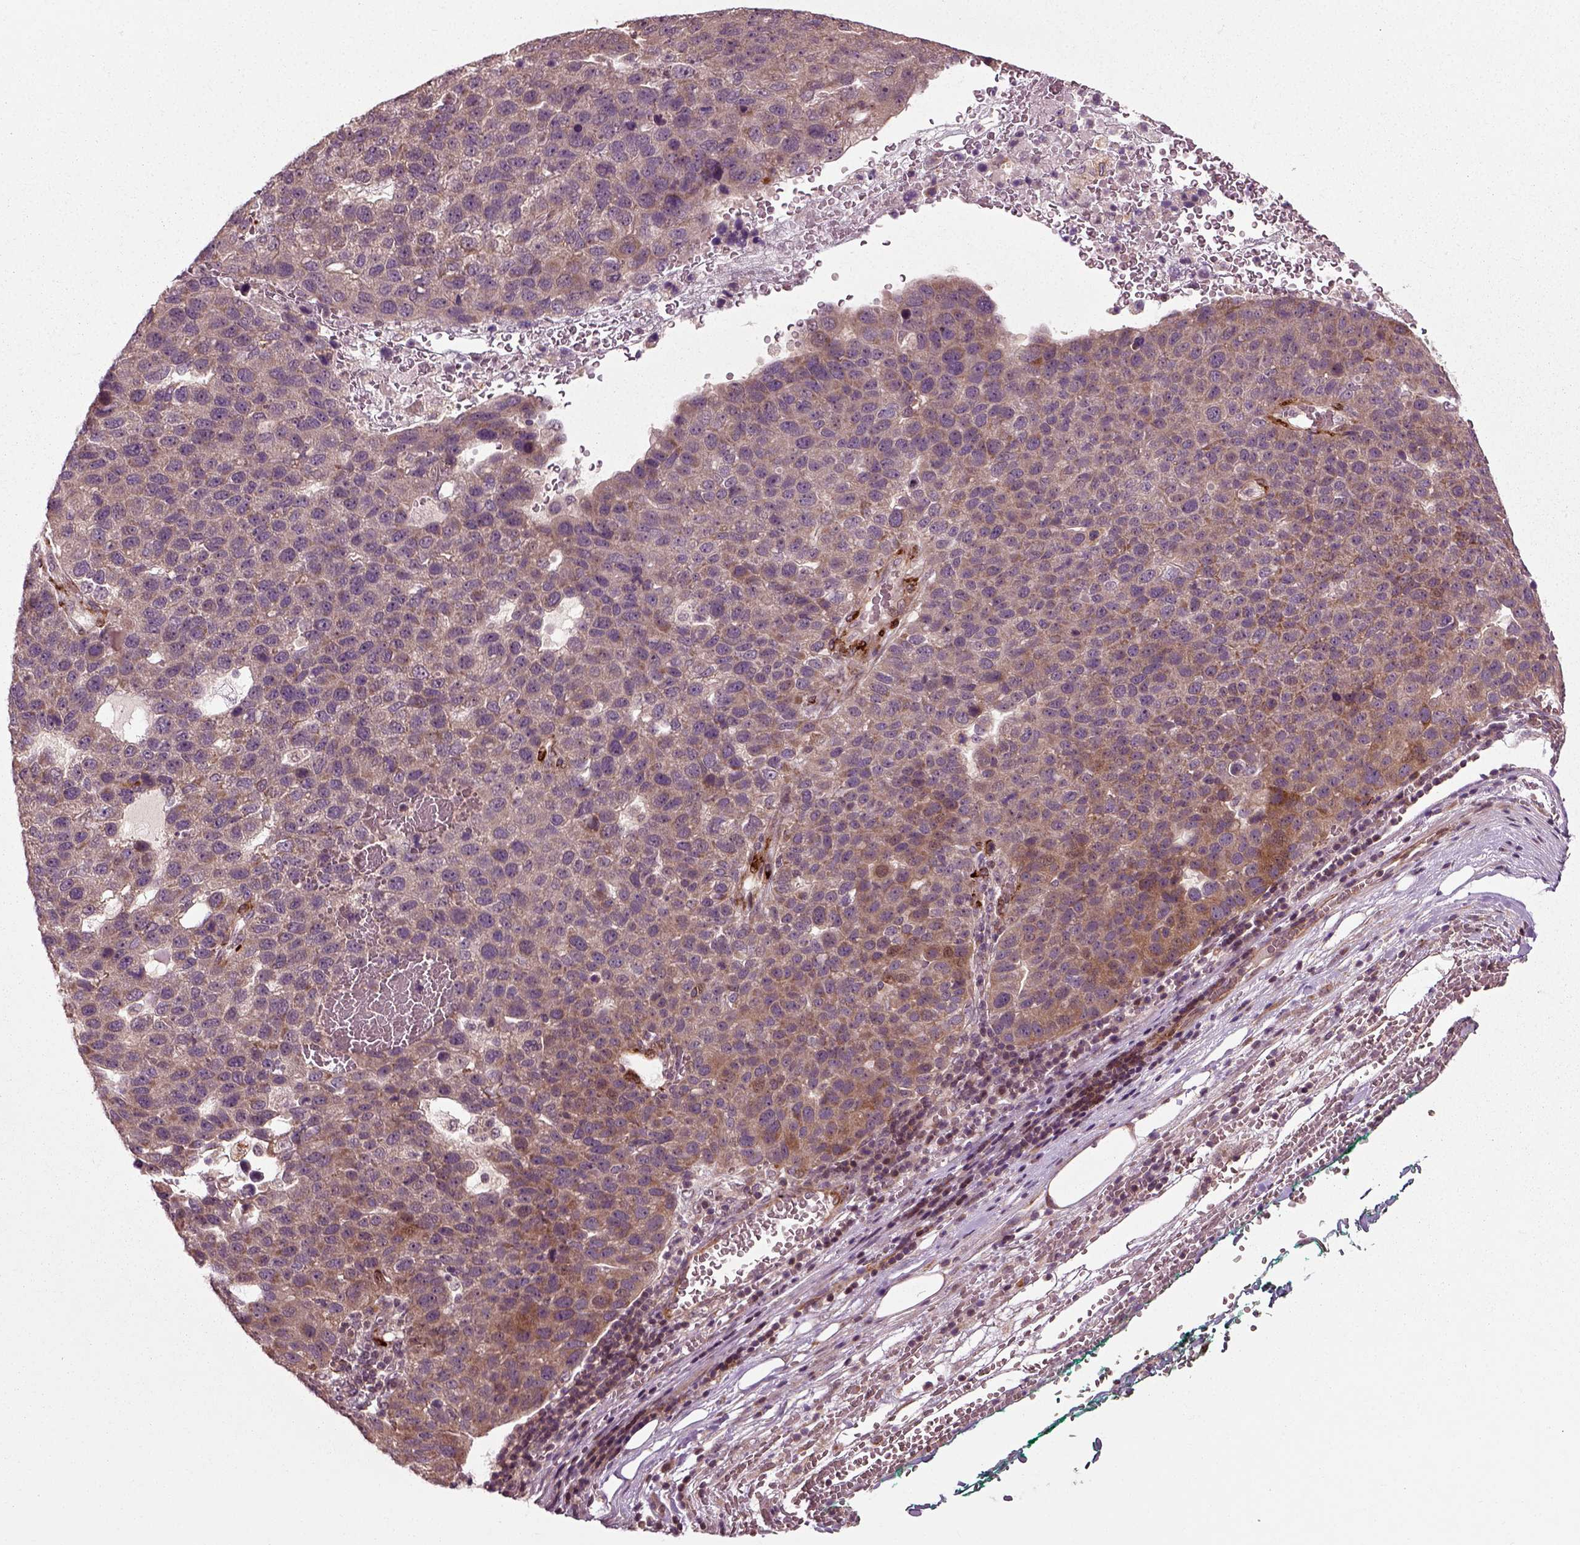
{"staining": {"intensity": "moderate", "quantity": "<25%", "location": "cytoplasmic/membranous"}, "tissue": "pancreatic cancer", "cell_type": "Tumor cells", "image_type": "cancer", "snomed": [{"axis": "morphology", "description": "Adenocarcinoma, NOS"}, {"axis": "topography", "description": "Pancreas"}], "caption": "The photomicrograph shows a brown stain indicating the presence of a protein in the cytoplasmic/membranous of tumor cells in pancreatic adenocarcinoma. (IHC, brightfield microscopy, high magnification).", "gene": "PLCD3", "patient": {"sex": "female", "age": 61}}